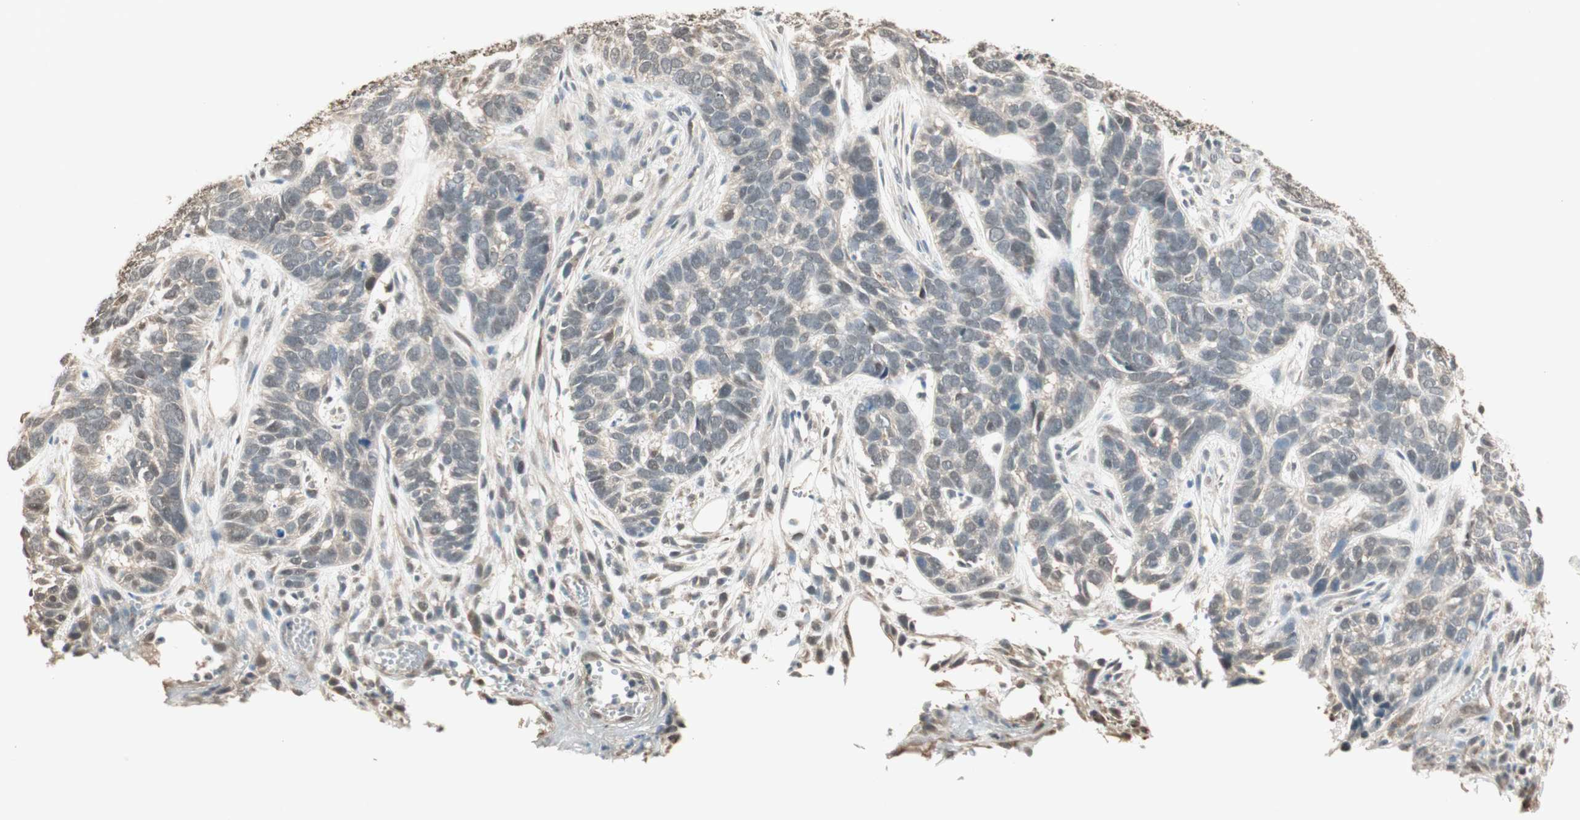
{"staining": {"intensity": "weak", "quantity": "<25%", "location": "nuclear"}, "tissue": "skin cancer", "cell_type": "Tumor cells", "image_type": "cancer", "snomed": [{"axis": "morphology", "description": "Basal cell carcinoma"}, {"axis": "topography", "description": "Skin"}], "caption": "This is a micrograph of IHC staining of skin cancer, which shows no expression in tumor cells.", "gene": "USP5", "patient": {"sex": "male", "age": 87}}